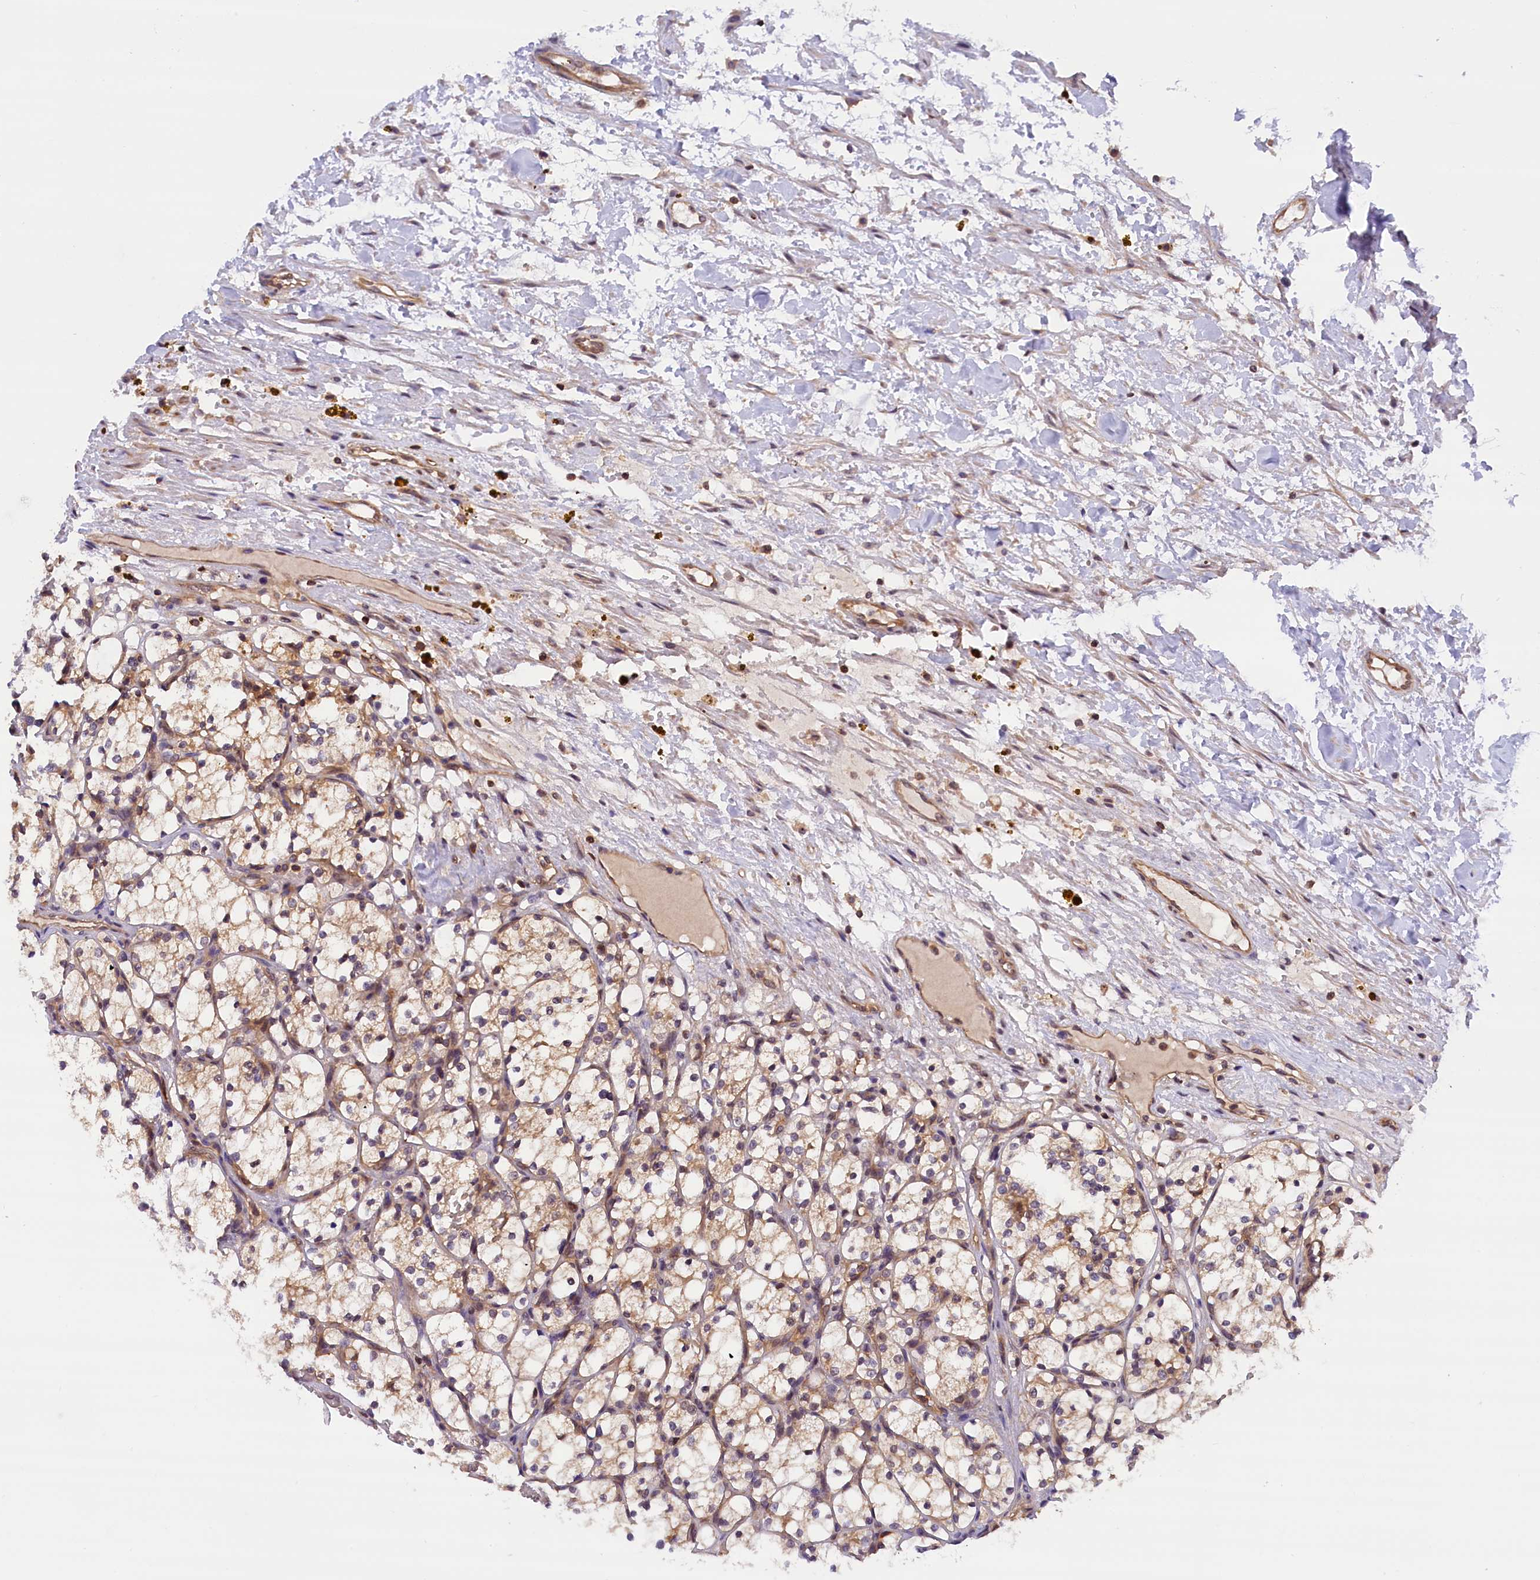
{"staining": {"intensity": "weak", "quantity": "25%-75%", "location": "cytoplasmic/membranous"}, "tissue": "renal cancer", "cell_type": "Tumor cells", "image_type": "cancer", "snomed": [{"axis": "morphology", "description": "Adenocarcinoma, NOS"}, {"axis": "topography", "description": "Kidney"}], "caption": "Immunohistochemical staining of human renal cancer (adenocarcinoma) shows low levels of weak cytoplasmic/membranous protein positivity in approximately 25%-75% of tumor cells. (DAB (3,3'-diaminobenzidine) IHC with brightfield microscopy, high magnification).", "gene": "TBCB", "patient": {"sex": "female", "age": 69}}